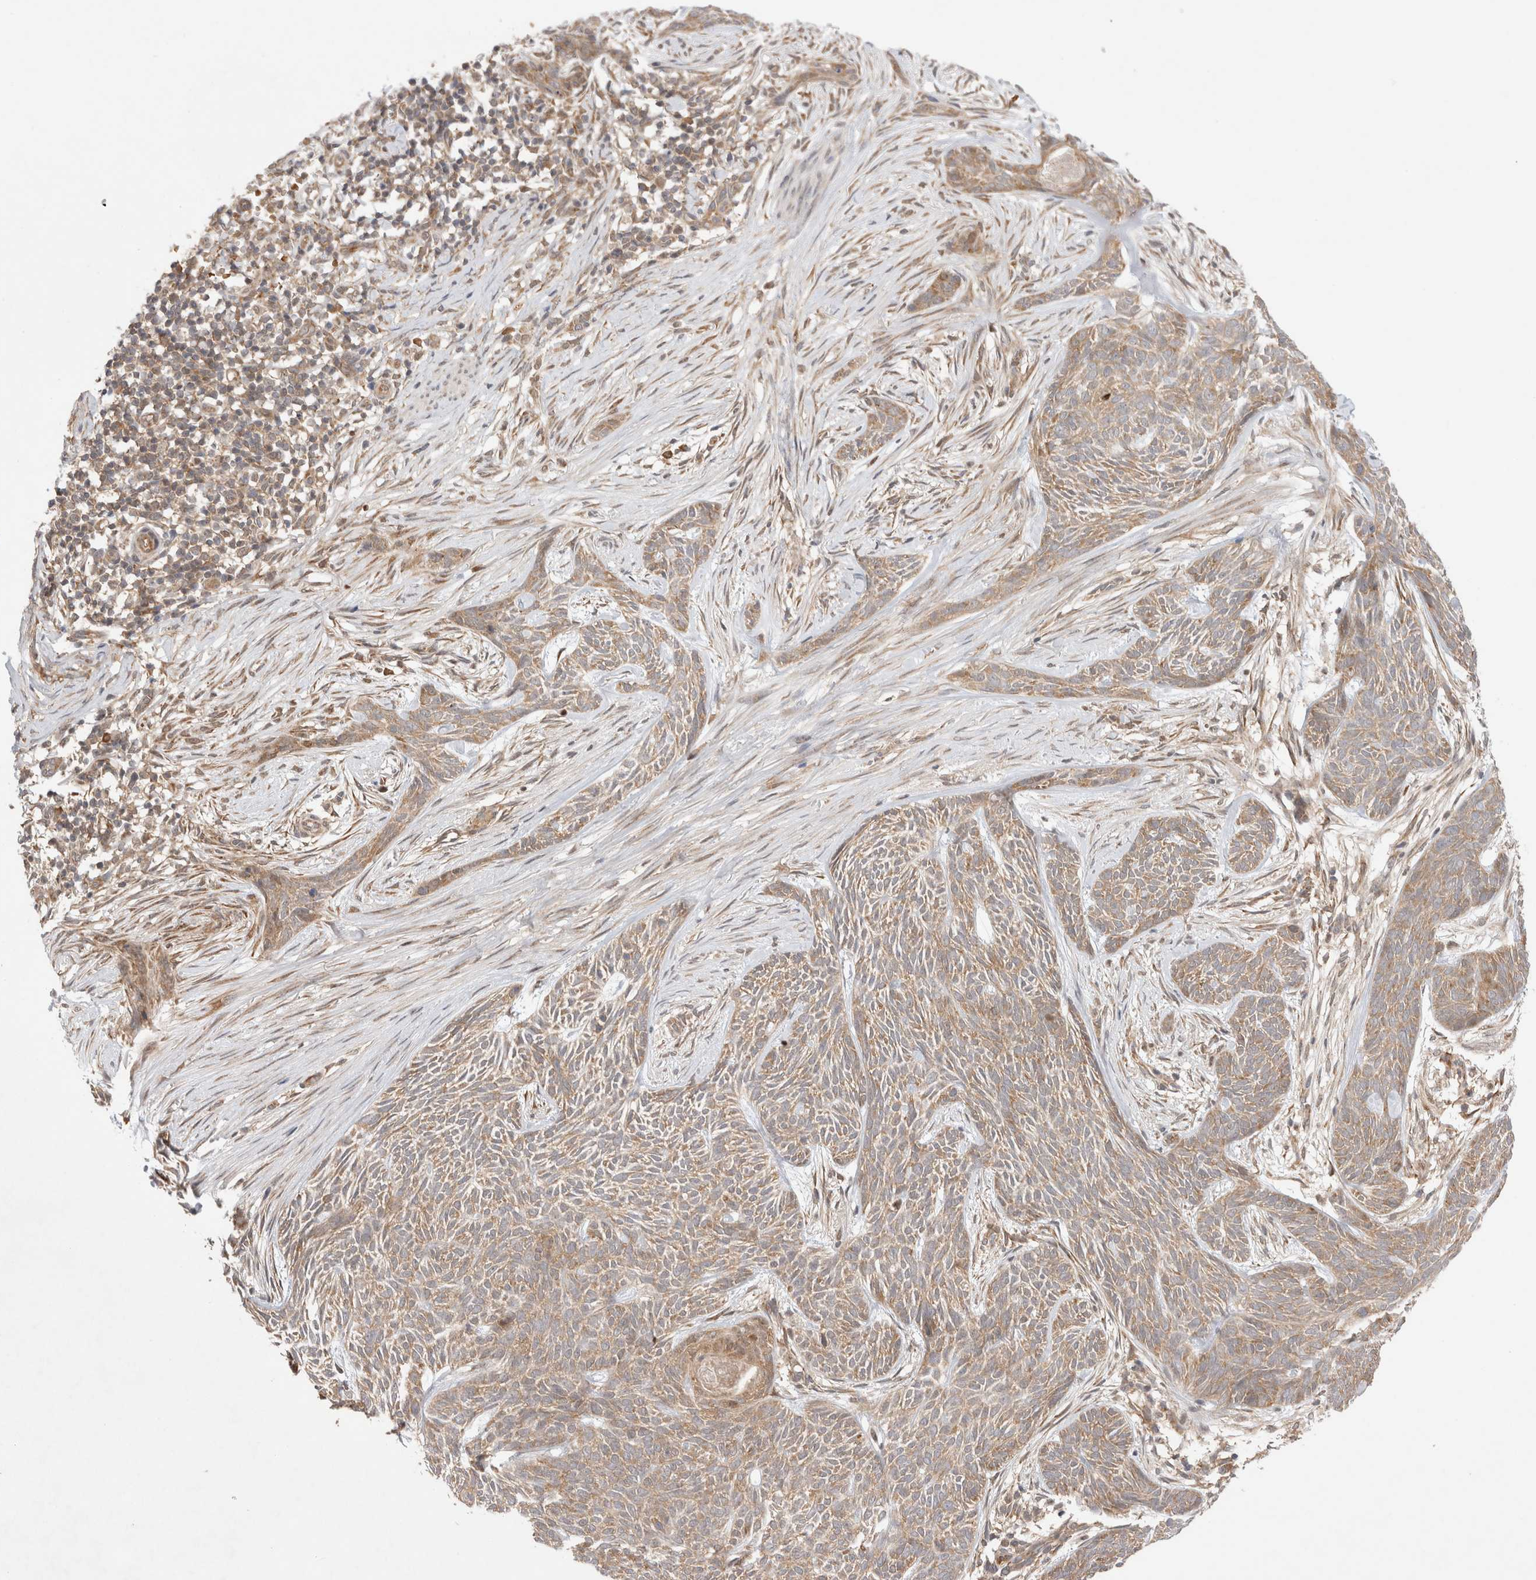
{"staining": {"intensity": "weak", "quantity": ">75%", "location": "cytoplasmic/membranous"}, "tissue": "skin cancer", "cell_type": "Tumor cells", "image_type": "cancer", "snomed": [{"axis": "morphology", "description": "Basal cell carcinoma"}, {"axis": "topography", "description": "Skin"}], "caption": "Human basal cell carcinoma (skin) stained with a protein marker reveals weak staining in tumor cells.", "gene": "EIF3E", "patient": {"sex": "female", "age": 59}}